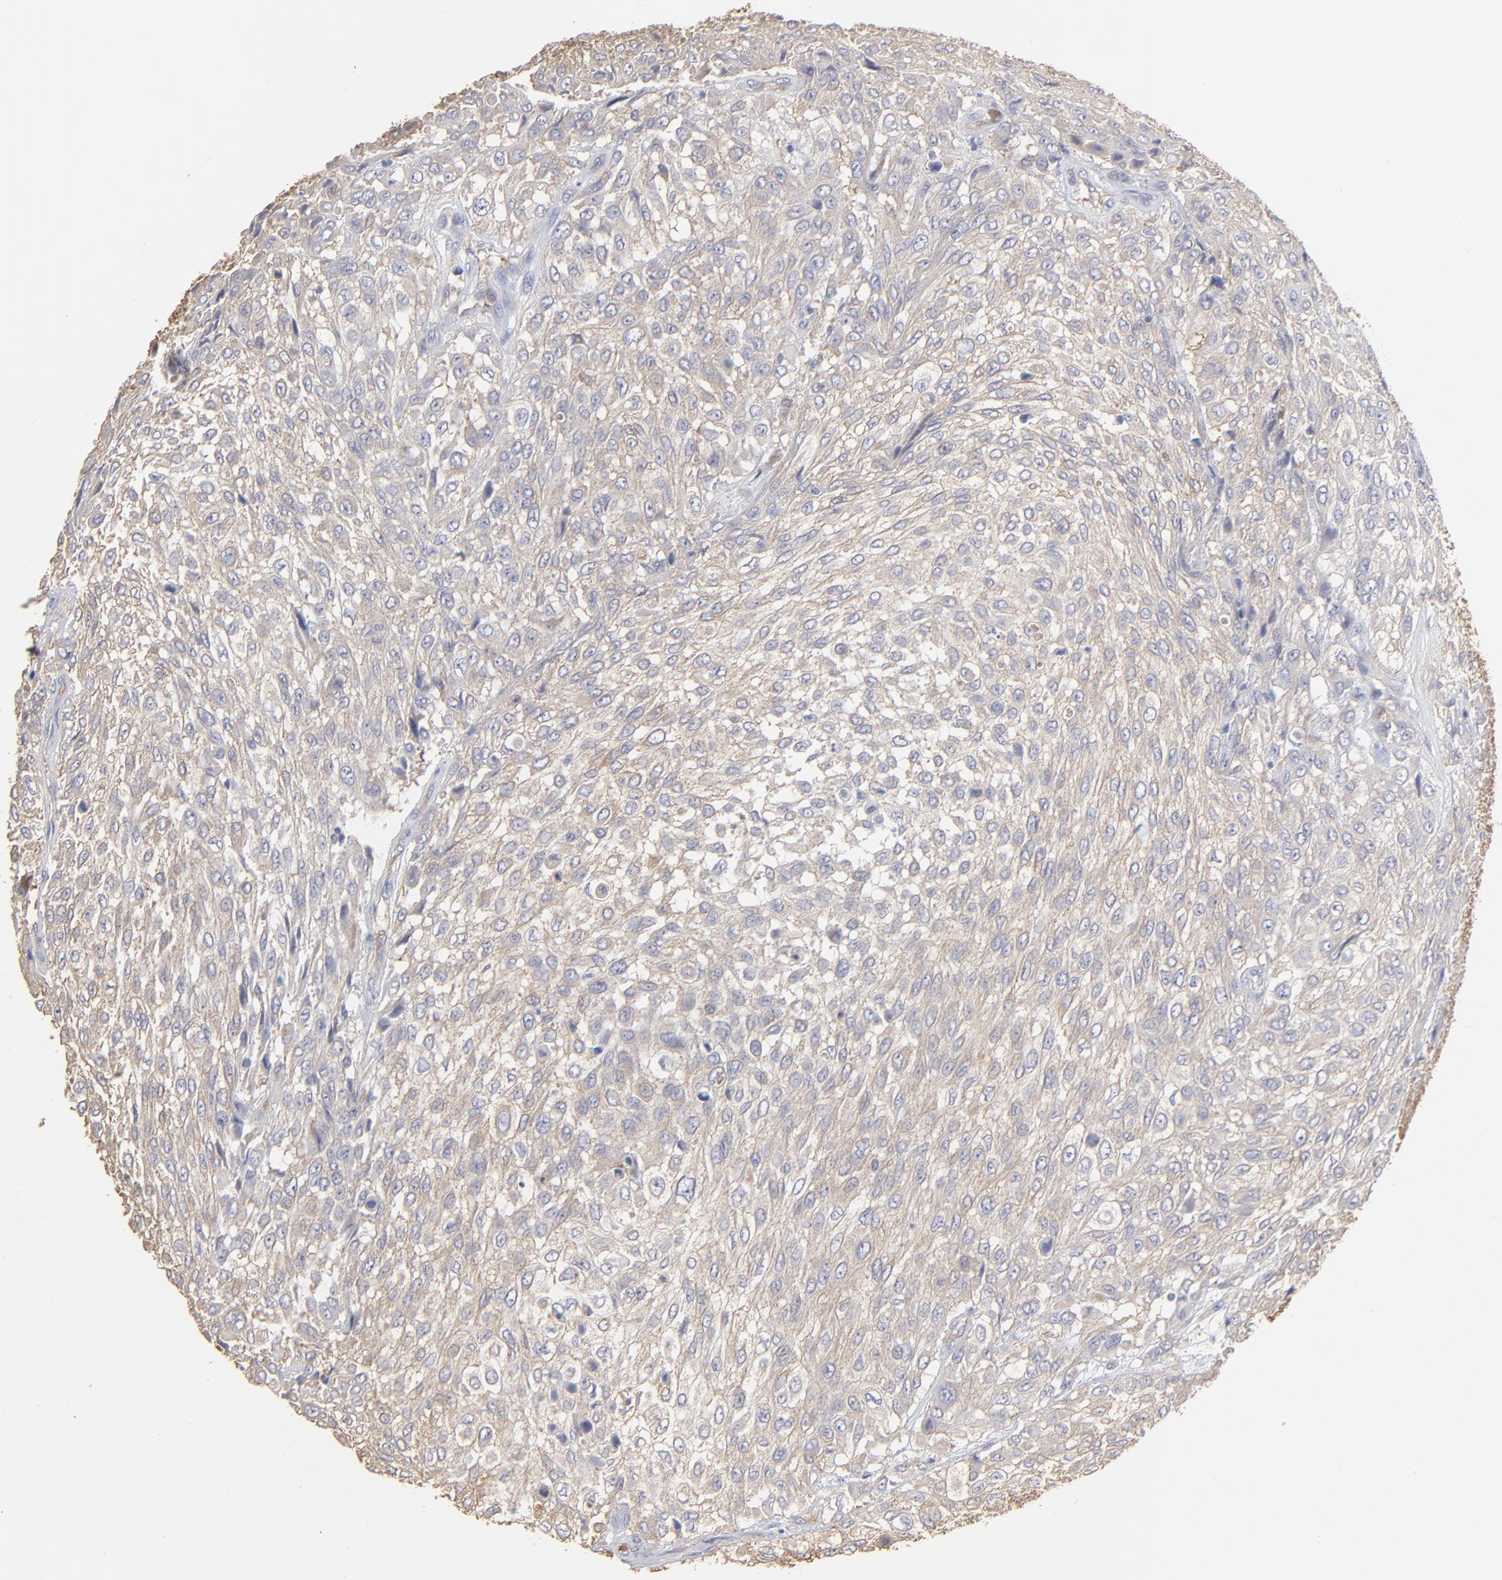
{"staining": {"intensity": "weak", "quantity": ">75%", "location": "cytoplasmic/membranous"}, "tissue": "urothelial cancer", "cell_type": "Tumor cells", "image_type": "cancer", "snomed": [{"axis": "morphology", "description": "Urothelial carcinoma, High grade"}, {"axis": "topography", "description": "Urinary bladder"}], "caption": "The image exhibits immunohistochemical staining of high-grade urothelial carcinoma. There is weak cytoplasmic/membranous staining is seen in approximately >75% of tumor cells.", "gene": "CILP", "patient": {"sex": "male", "age": 57}}